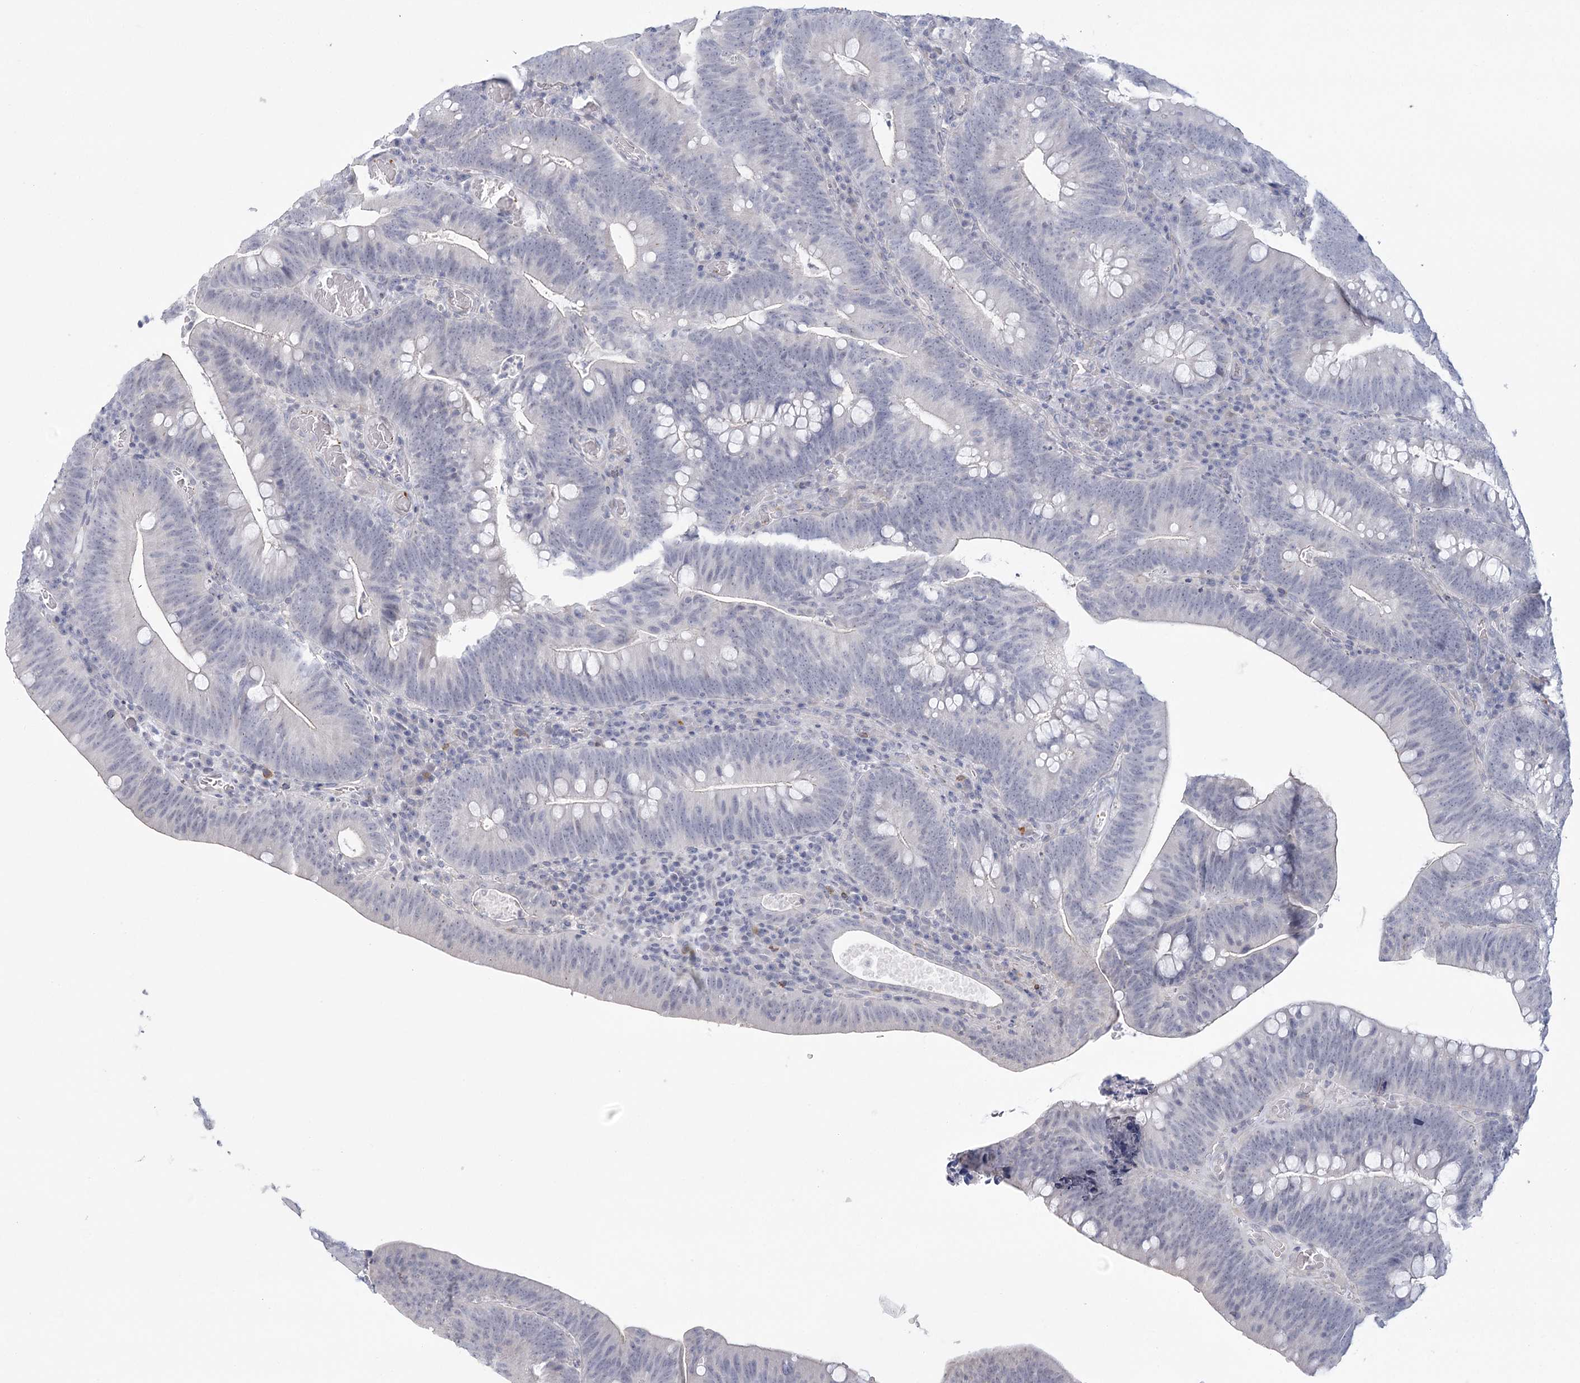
{"staining": {"intensity": "negative", "quantity": "none", "location": "none"}, "tissue": "colorectal cancer", "cell_type": "Tumor cells", "image_type": "cancer", "snomed": [{"axis": "morphology", "description": "Normal tissue, NOS"}, {"axis": "topography", "description": "Colon"}], "caption": "A histopathology image of human colorectal cancer is negative for staining in tumor cells. (Stains: DAB IHC with hematoxylin counter stain, Microscopy: brightfield microscopy at high magnification).", "gene": "FAM76B", "patient": {"sex": "female", "age": 82}}